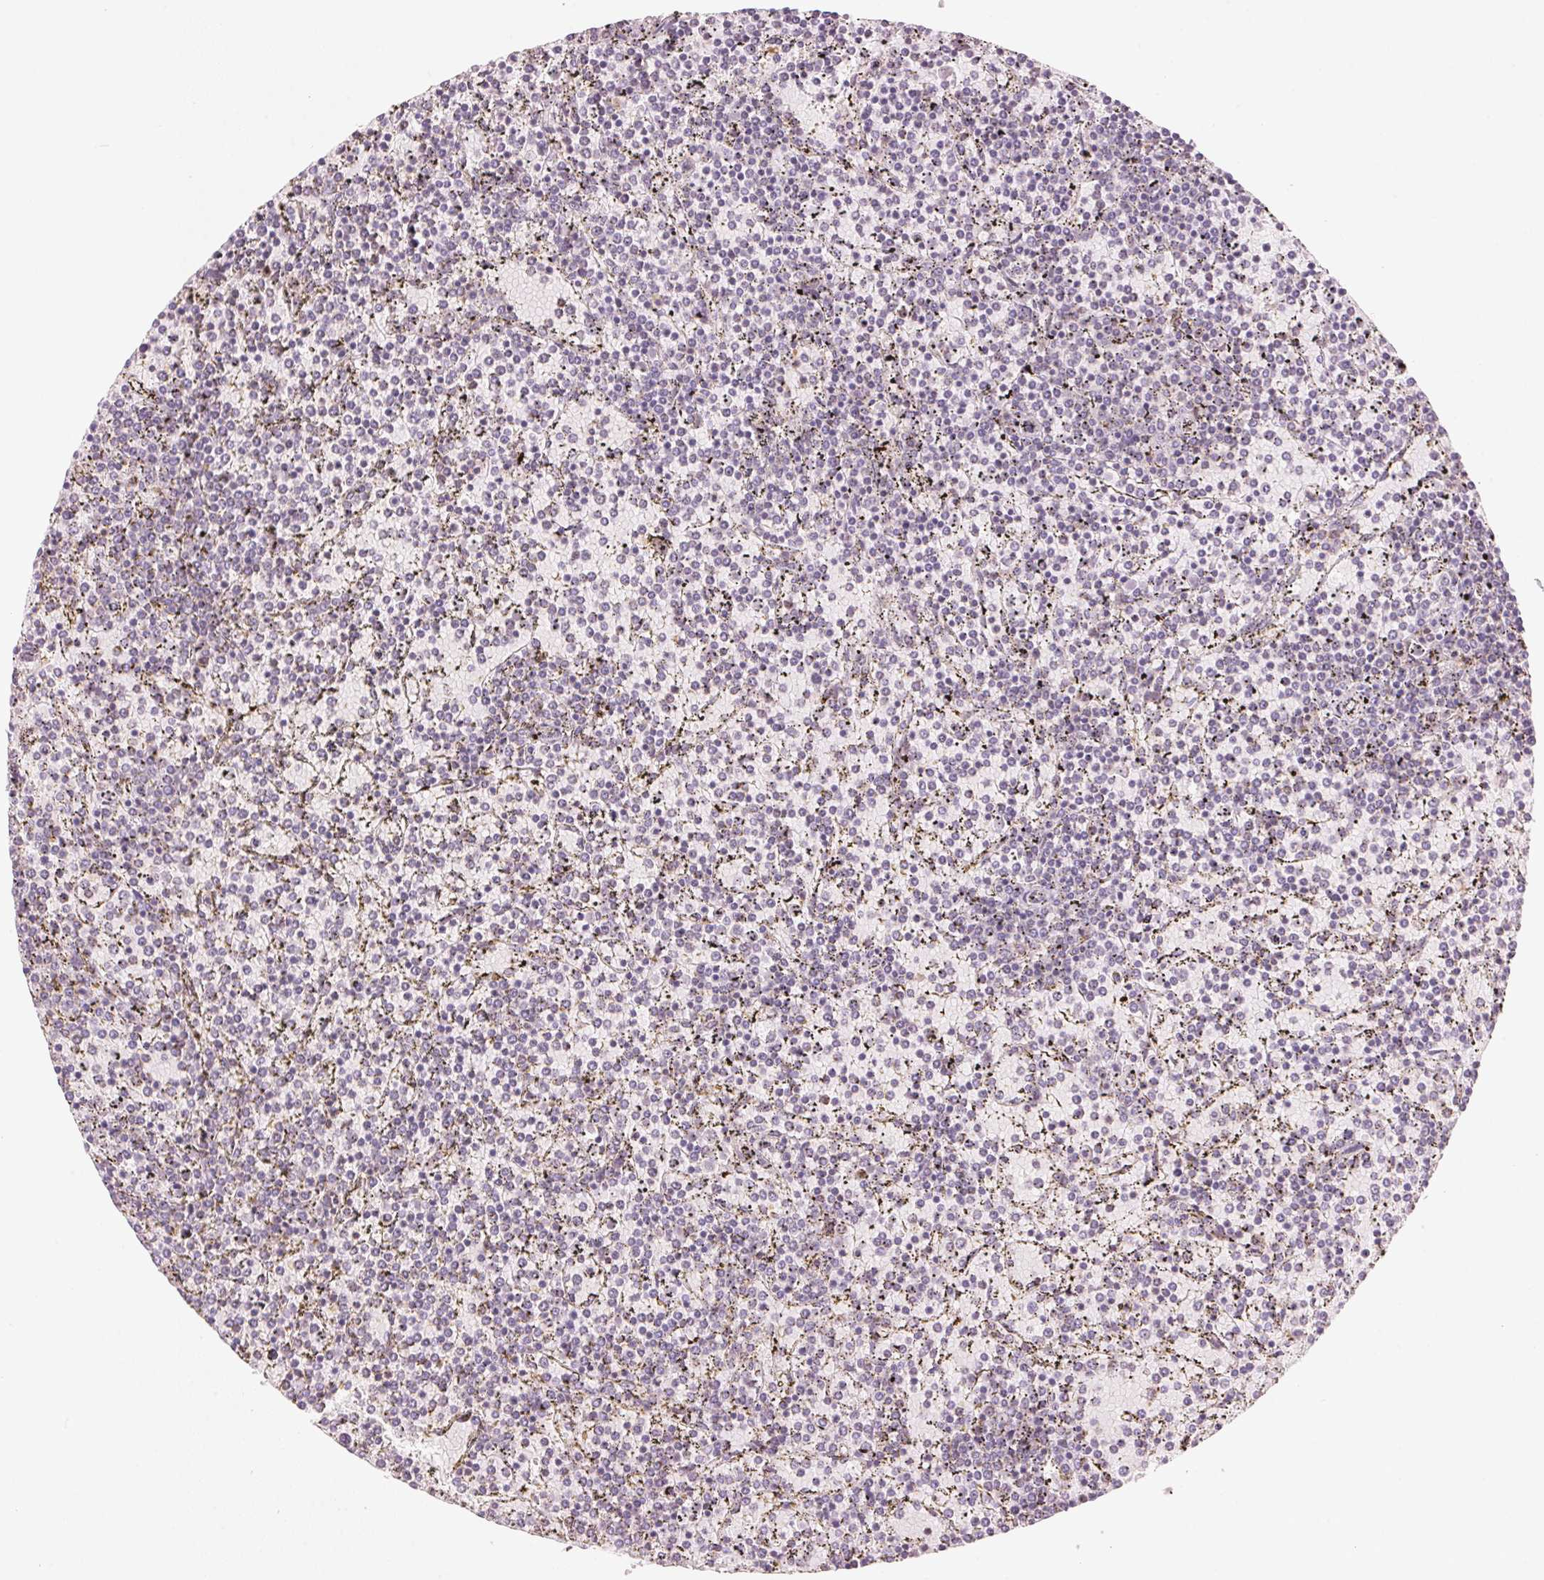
{"staining": {"intensity": "negative", "quantity": "none", "location": "none"}, "tissue": "lymphoma", "cell_type": "Tumor cells", "image_type": "cancer", "snomed": [{"axis": "morphology", "description": "Malignant lymphoma, non-Hodgkin's type, Low grade"}, {"axis": "topography", "description": "Spleen"}], "caption": "This is an IHC histopathology image of human malignant lymphoma, non-Hodgkin's type (low-grade). There is no positivity in tumor cells.", "gene": "HOXB13", "patient": {"sex": "female", "age": 77}}